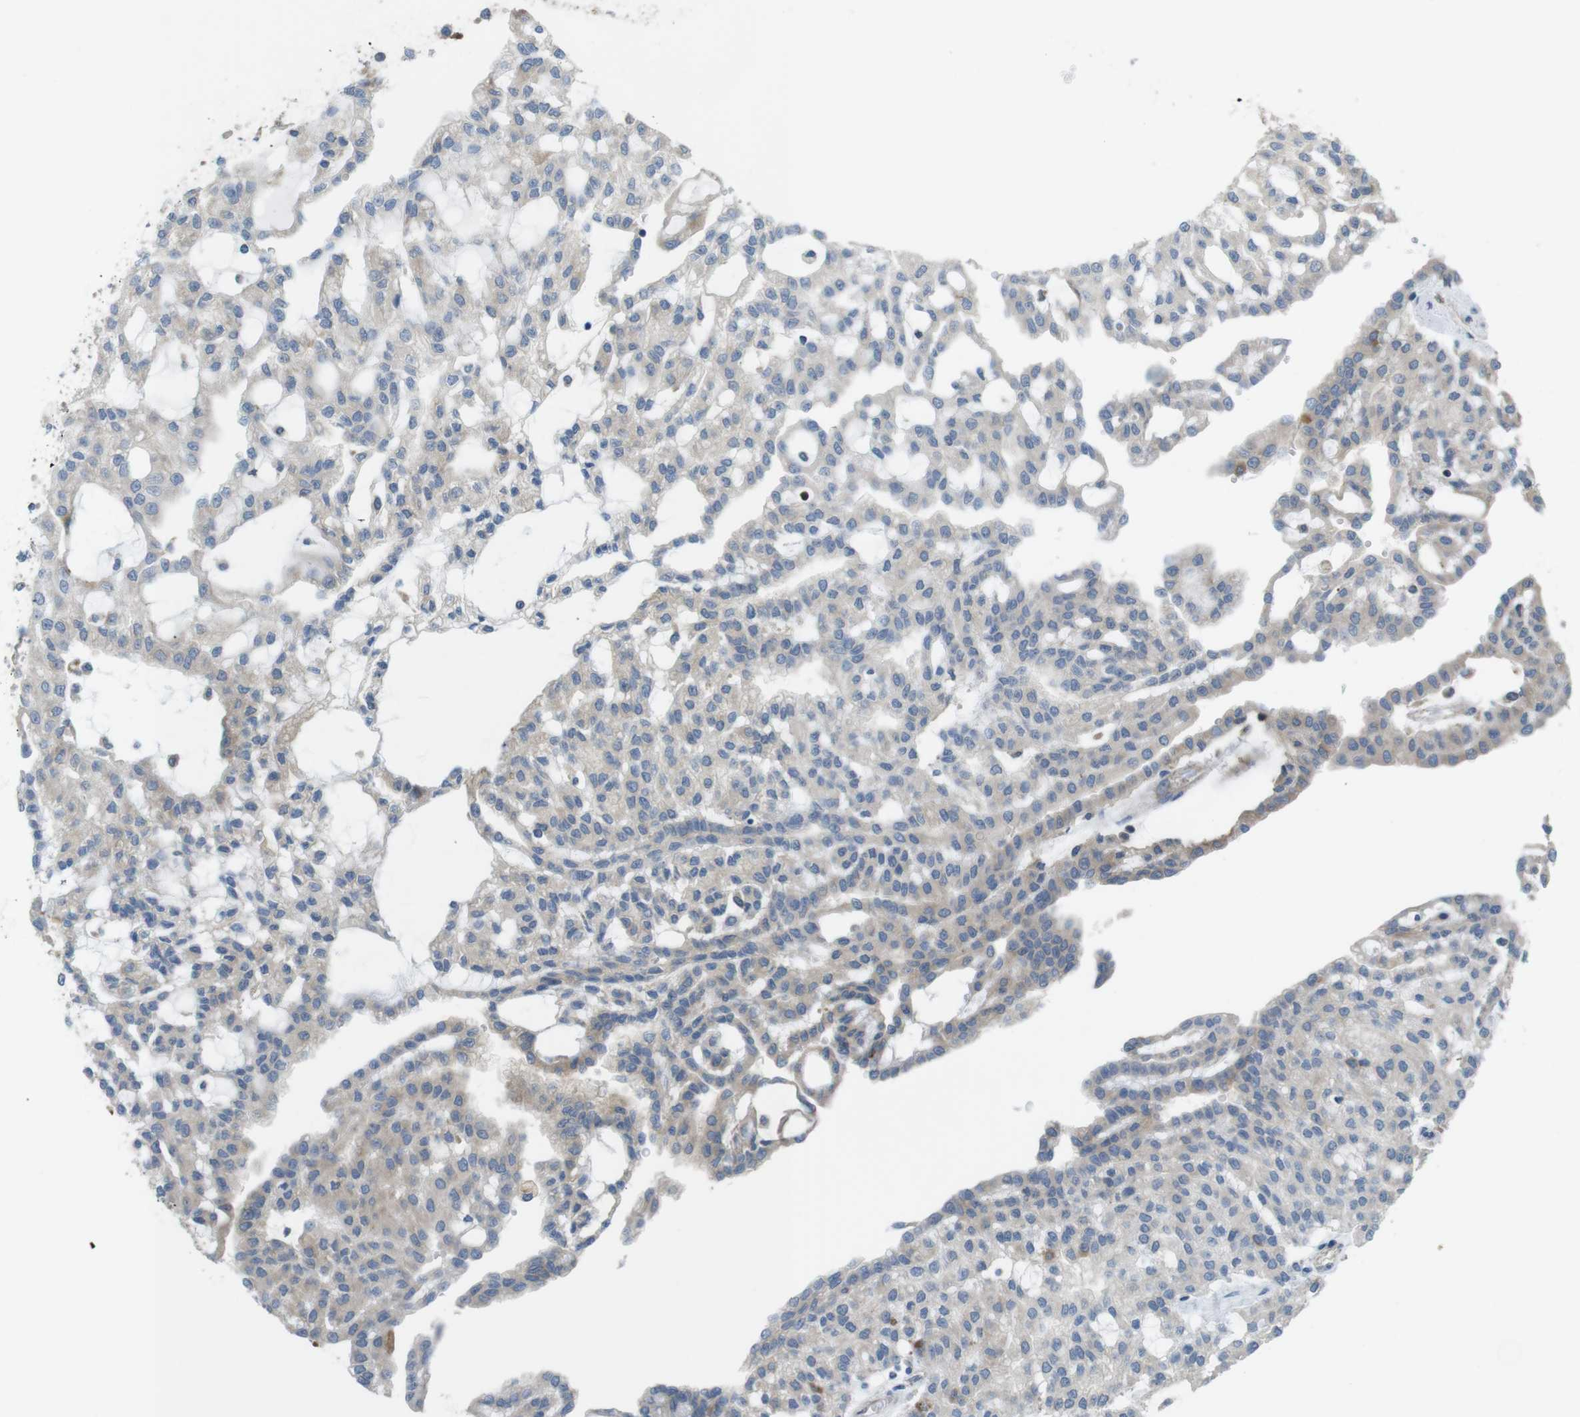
{"staining": {"intensity": "weak", "quantity": "<25%", "location": "cytoplasmic/membranous"}, "tissue": "renal cancer", "cell_type": "Tumor cells", "image_type": "cancer", "snomed": [{"axis": "morphology", "description": "Adenocarcinoma, NOS"}, {"axis": "topography", "description": "Kidney"}], "caption": "High power microscopy image of an immunohistochemistry image of renal adenocarcinoma, revealing no significant positivity in tumor cells. (Brightfield microscopy of DAB immunohistochemistry (IHC) at high magnification).", "gene": "GRIK2", "patient": {"sex": "male", "age": 63}}